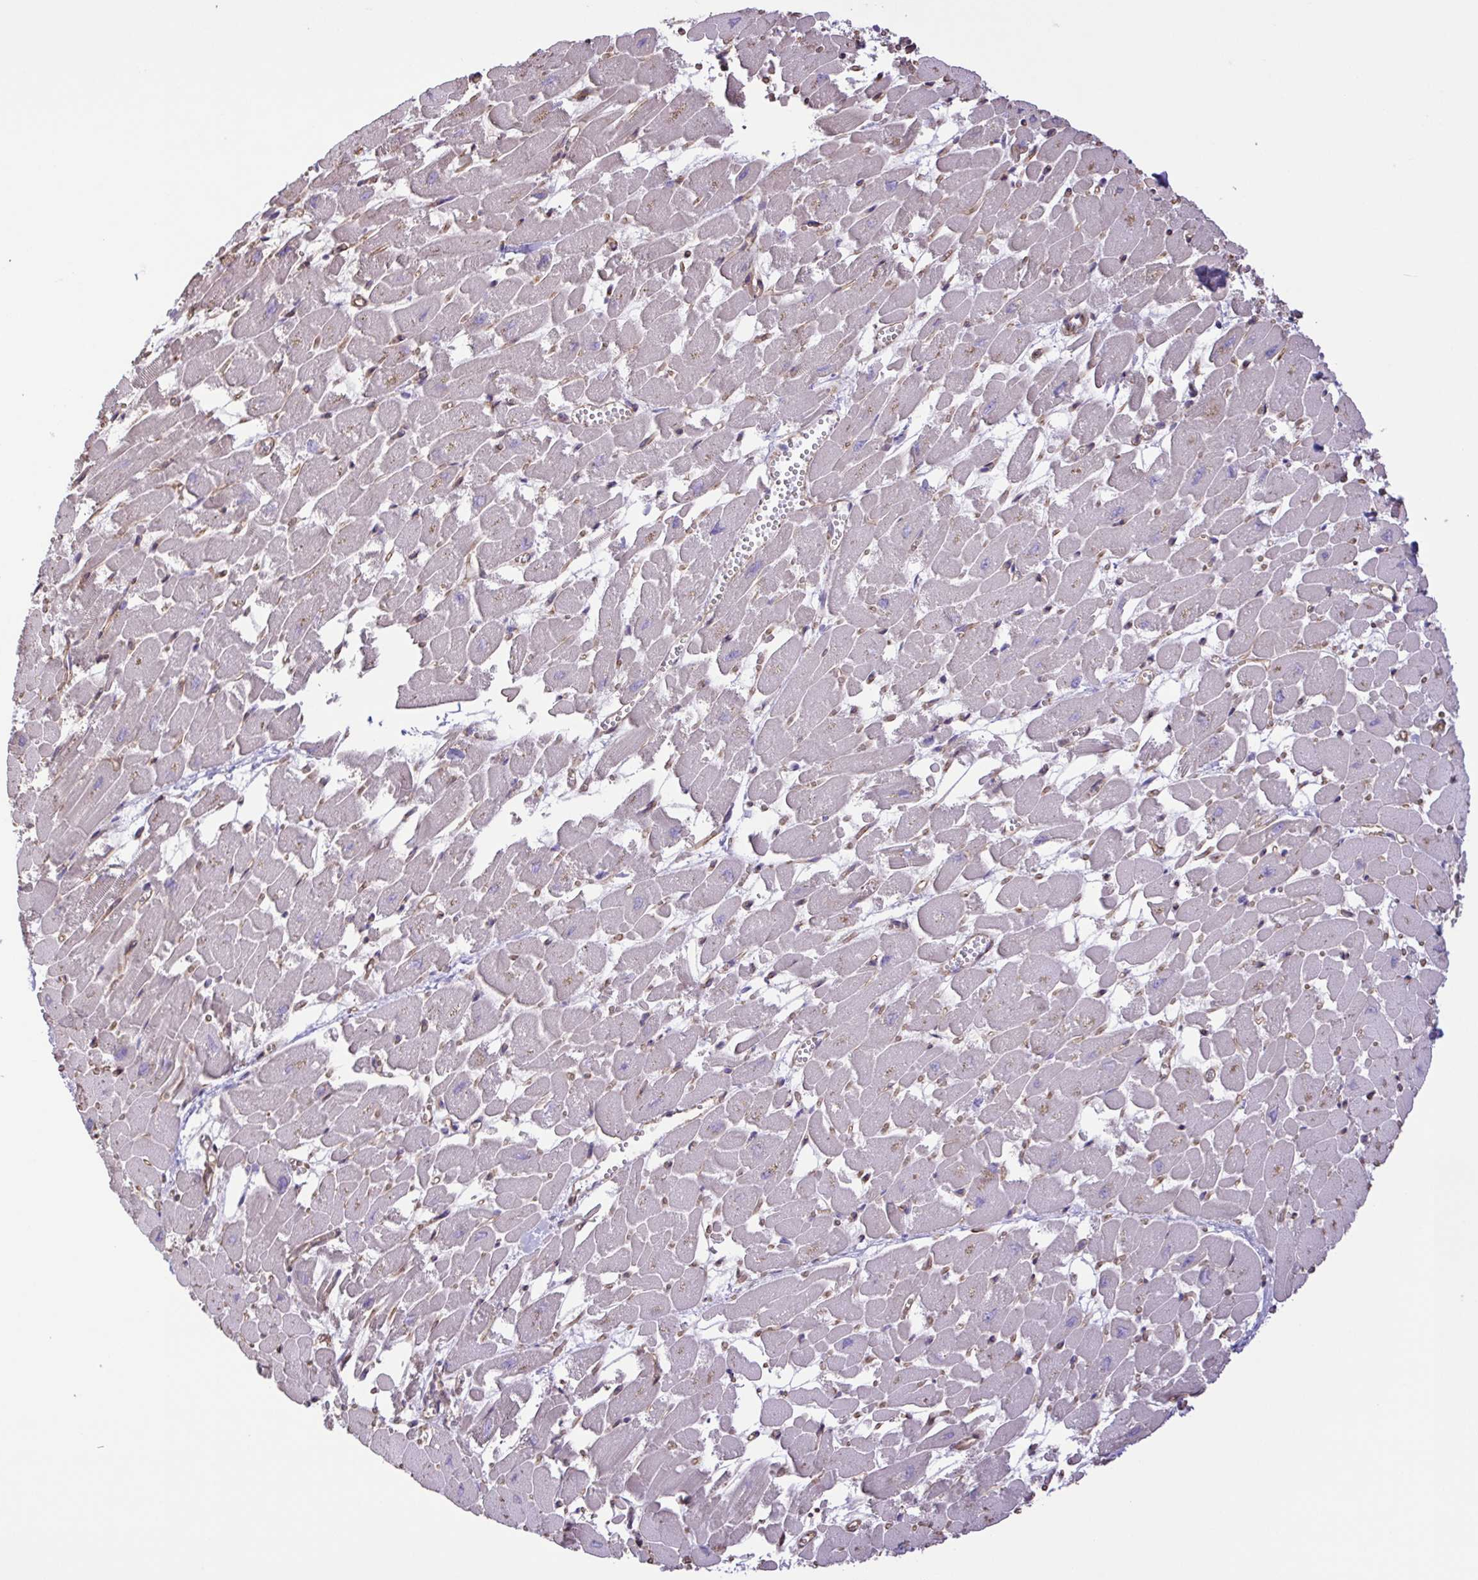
{"staining": {"intensity": "weak", "quantity": "25%-75%", "location": "cytoplasmic/membranous"}, "tissue": "heart muscle", "cell_type": "Cardiomyocytes", "image_type": "normal", "snomed": [{"axis": "morphology", "description": "Normal tissue, NOS"}, {"axis": "topography", "description": "Heart"}], "caption": "Immunohistochemical staining of benign human heart muscle exhibits low levels of weak cytoplasmic/membranous expression in about 25%-75% of cardiomyocytes.", "gene": "FLT1", "patient": {"sex": "female", "age": 52}}